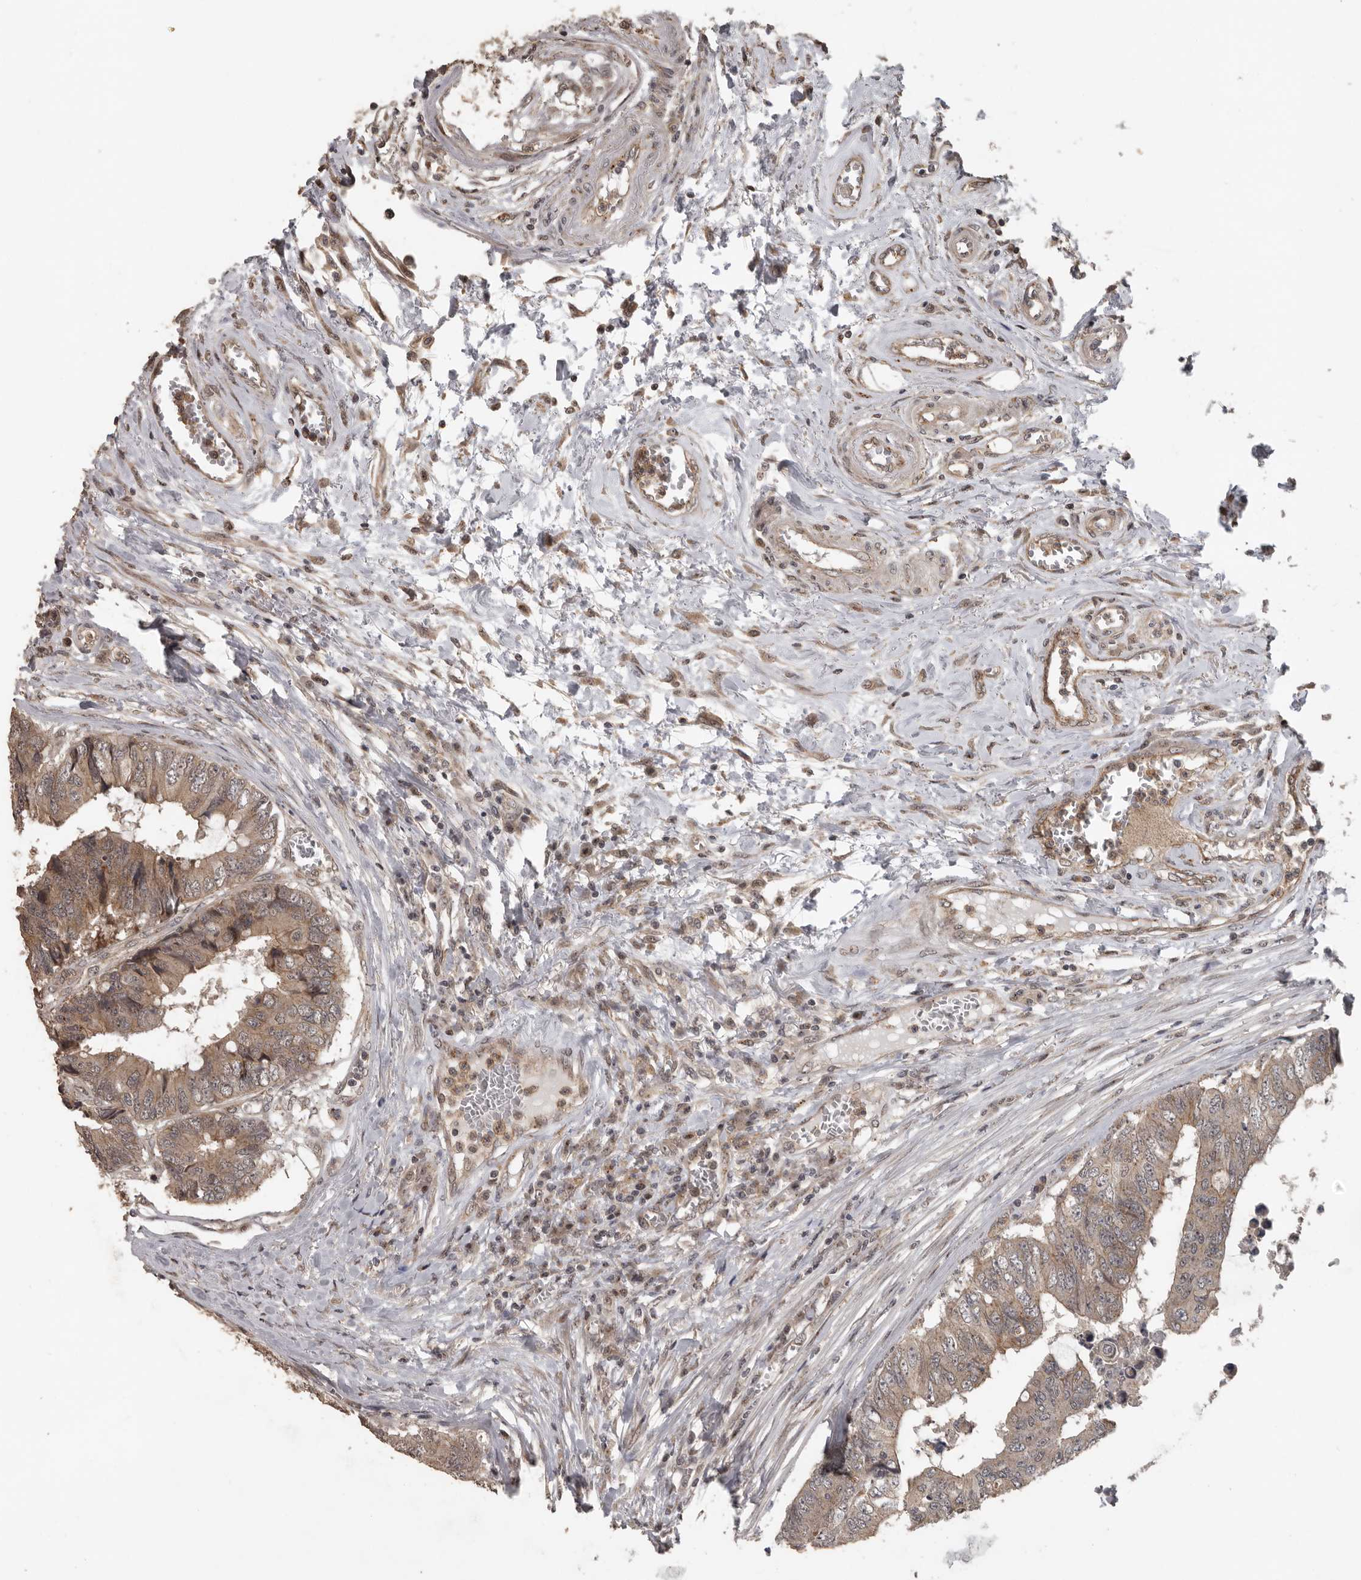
{"staining": {"intensity": "moderate", "quantity": ">75%", "location": "cytoplasmic/membranous"}, "tissue": "colorectal cancer", "cell_type": "Tumor cells", "image_type": "cancer", "snomed": [{"axis": "morphology", "description": "Adenocarcinoma, NOS"}, {"axis": "topography", "description": "Rectum"}], "caption": "Protein staining displays moderate cytoplasmic/membranous expression in about >75% of tumor cells in colorectal cancer (adenocarcinoma).", "gene": "CEP350", "patient": {"sex": "male", "age": 84}}